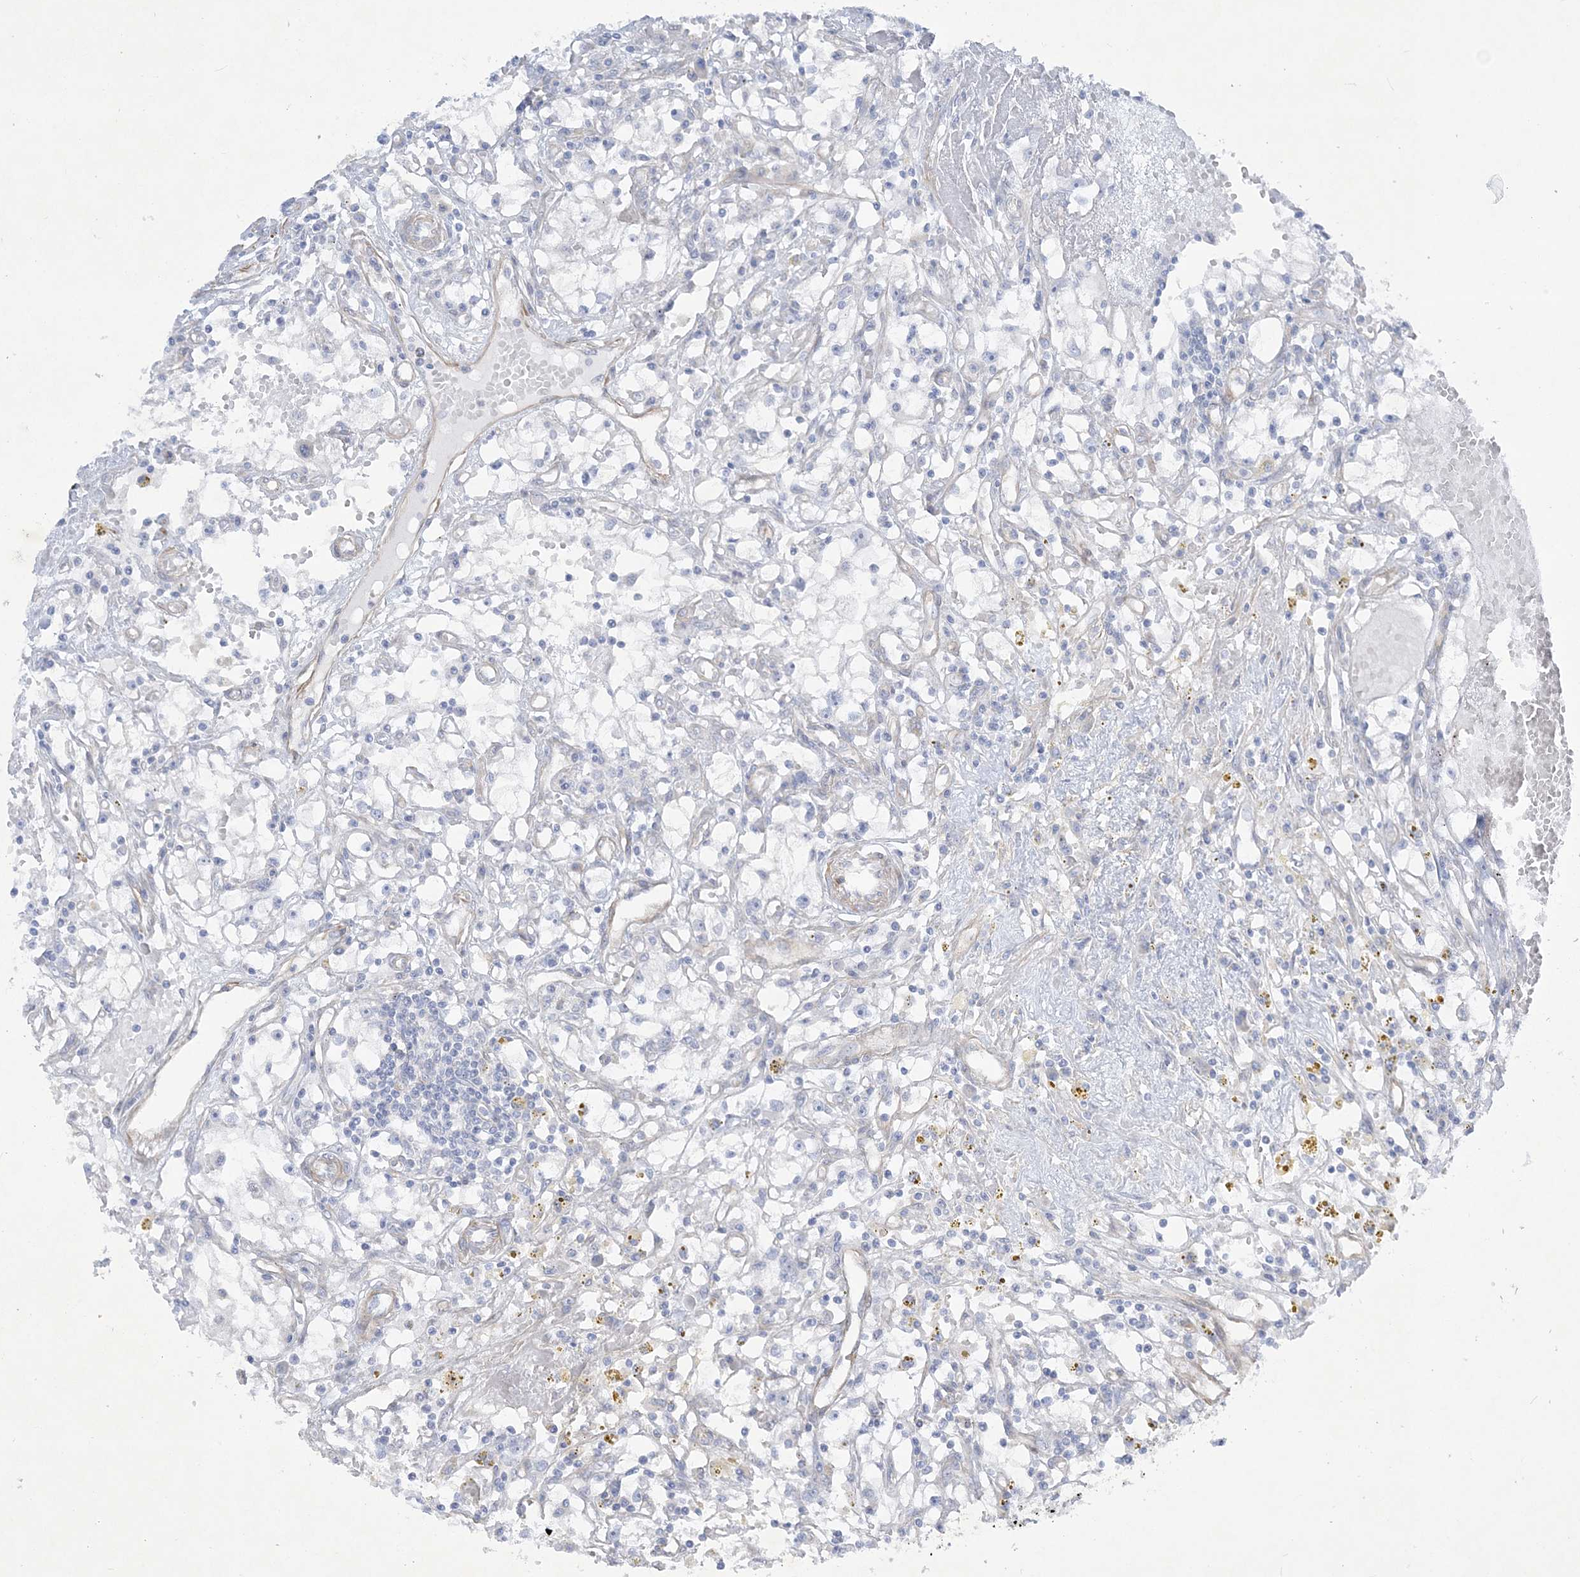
{"staining": {"intensity": "negative", "quantity": "none", "location": "none"}, "tissue": "renal cancer", "cell_type": "Tumor cells", "image_type": "cancer", "snomed": [{"axis": "morphology", "description": "Adenocarcinoma, NOS"}, {"axis": "topography", "description": "Kidney"}], "caption": "Tumor cells show no significant positivity in adenocarcinoma (renal).", "gene": "FARSB", "patient": {"sex": "male", "age": 56}}